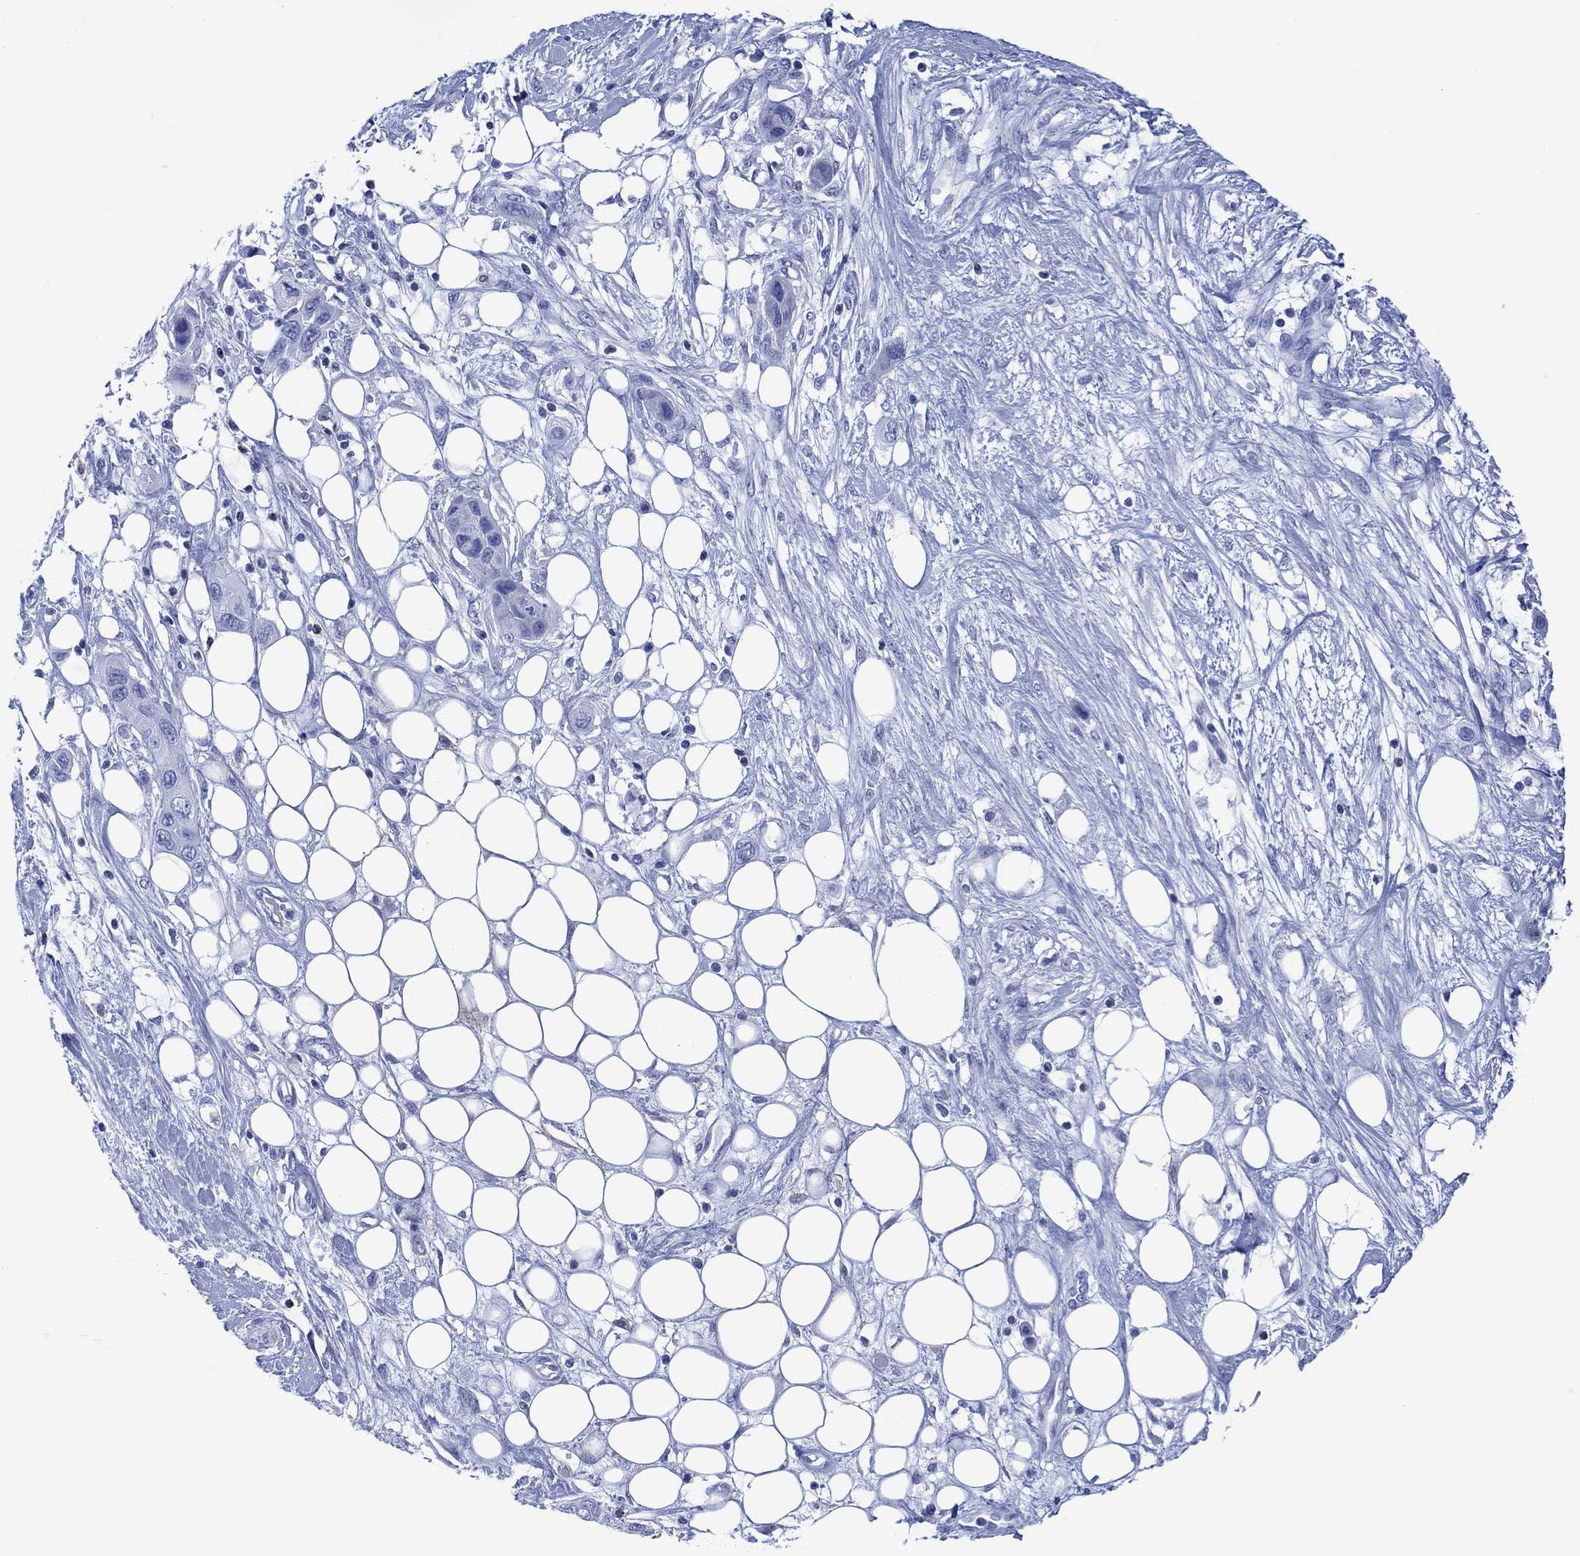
{"staining": {"intensity": "negative", "quantity": "none", "location": "none"}, "tissue": "skin cancer", "cell_type": "Tumor cells", "image_type": "cancer", "snomed": [{"axis": "morphology", "description": "Squamous cell carcinoma, NOS"}, {"axis": "topography", "description": "Skin"}], "caption": "Immunohistochemical staining of human squamous cell carcinoma (skin) demonstrates no significant positivity in tumor cells.", "gene": "DPP4", "patient": {"sex": "male", "age": 79}}